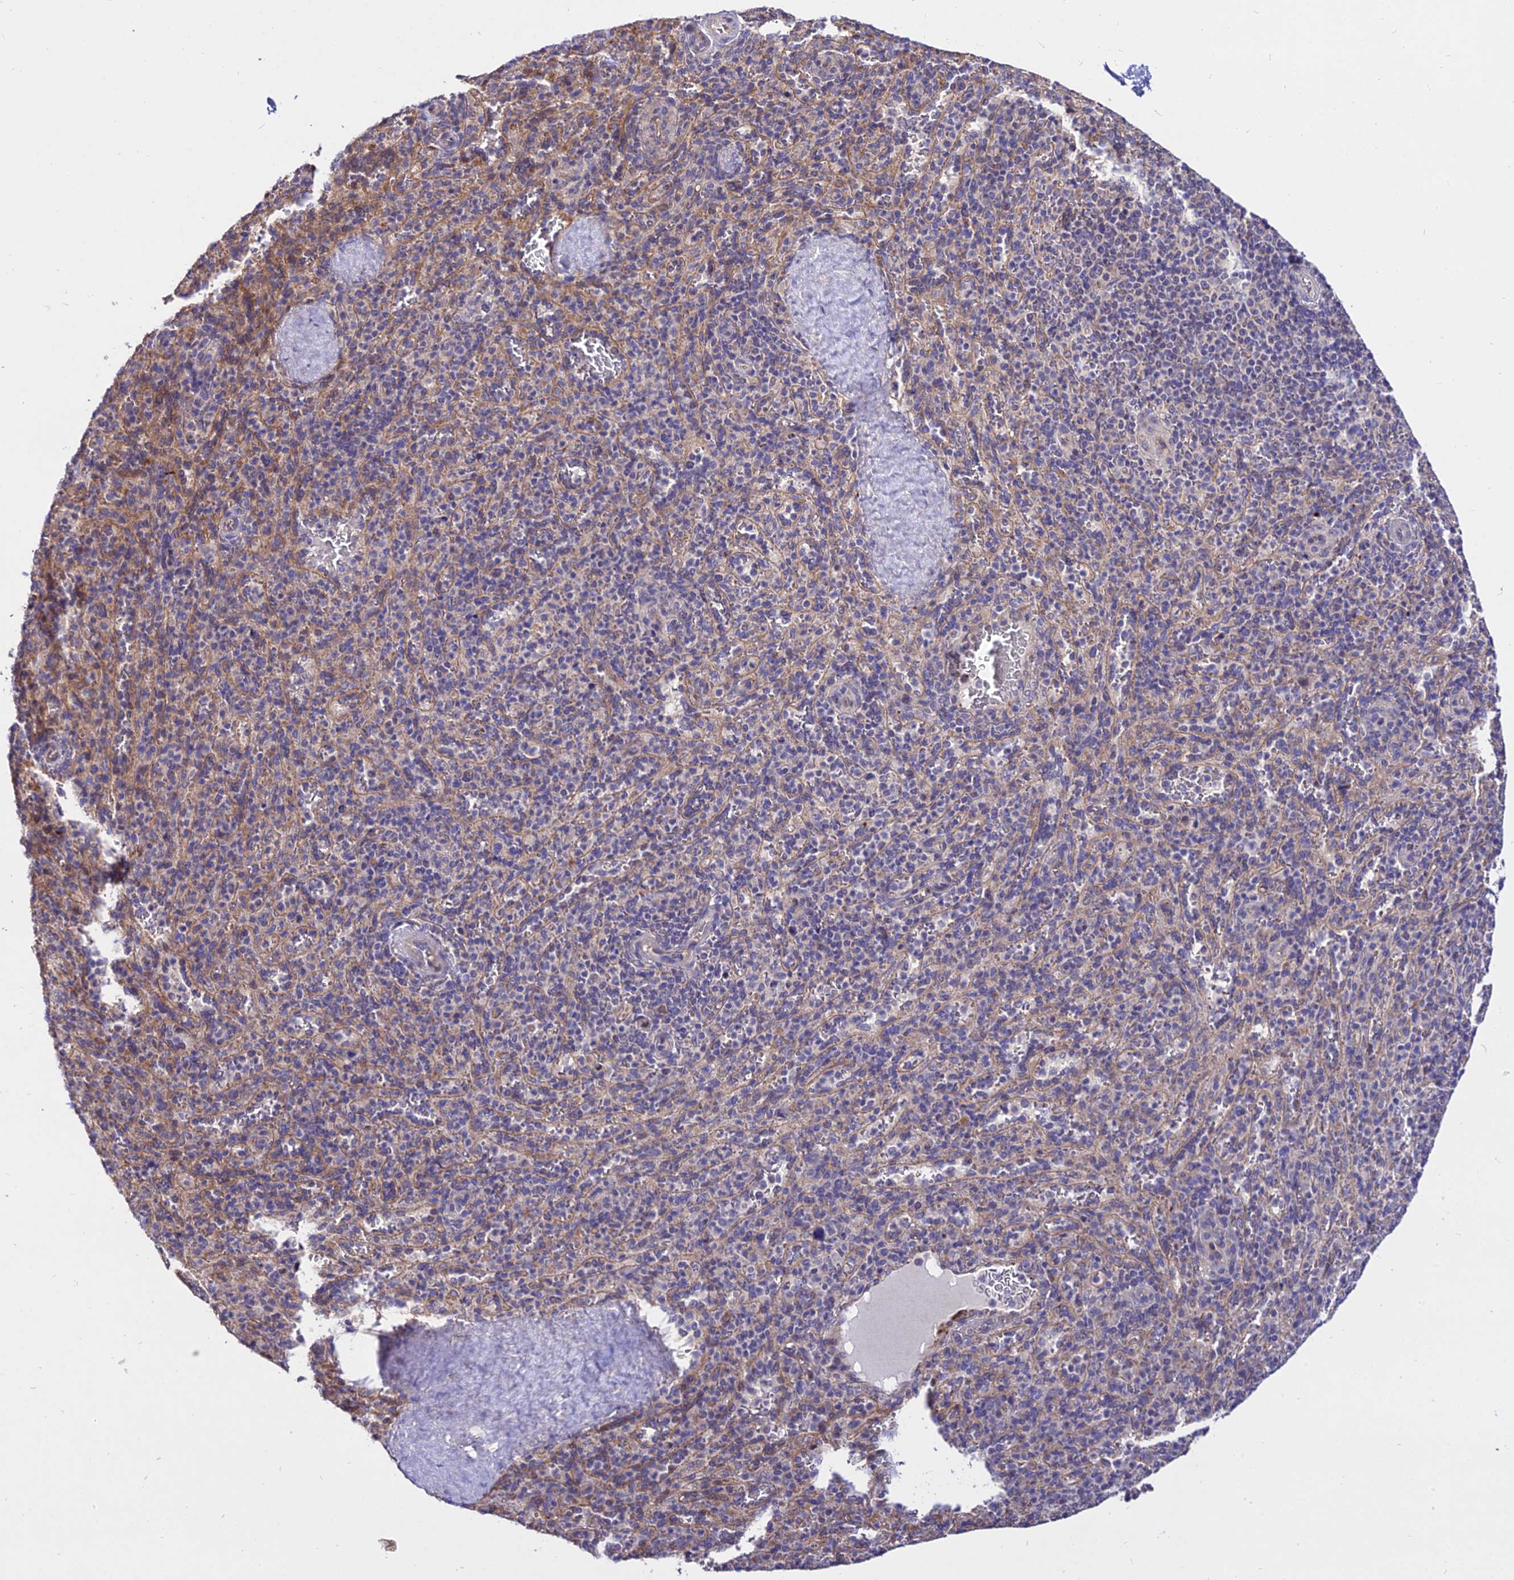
{"staining": {"intensity": "negative", "quantity": "none", "location": "none"}, "tissue": "spleen", "cell_type": "Cells in red pulp", "image_type": "normal", "snomed": [{"axis": "morphology", "description": "Normal tissue, NOS"}, {"axis": "topography", "description": "Spleen"}], "caption": "Image shows no protein positivity in cells in red pulp of benign spleen.", "gene": "CDC37L1", "patient": {"sex": "male", "age": 36}}